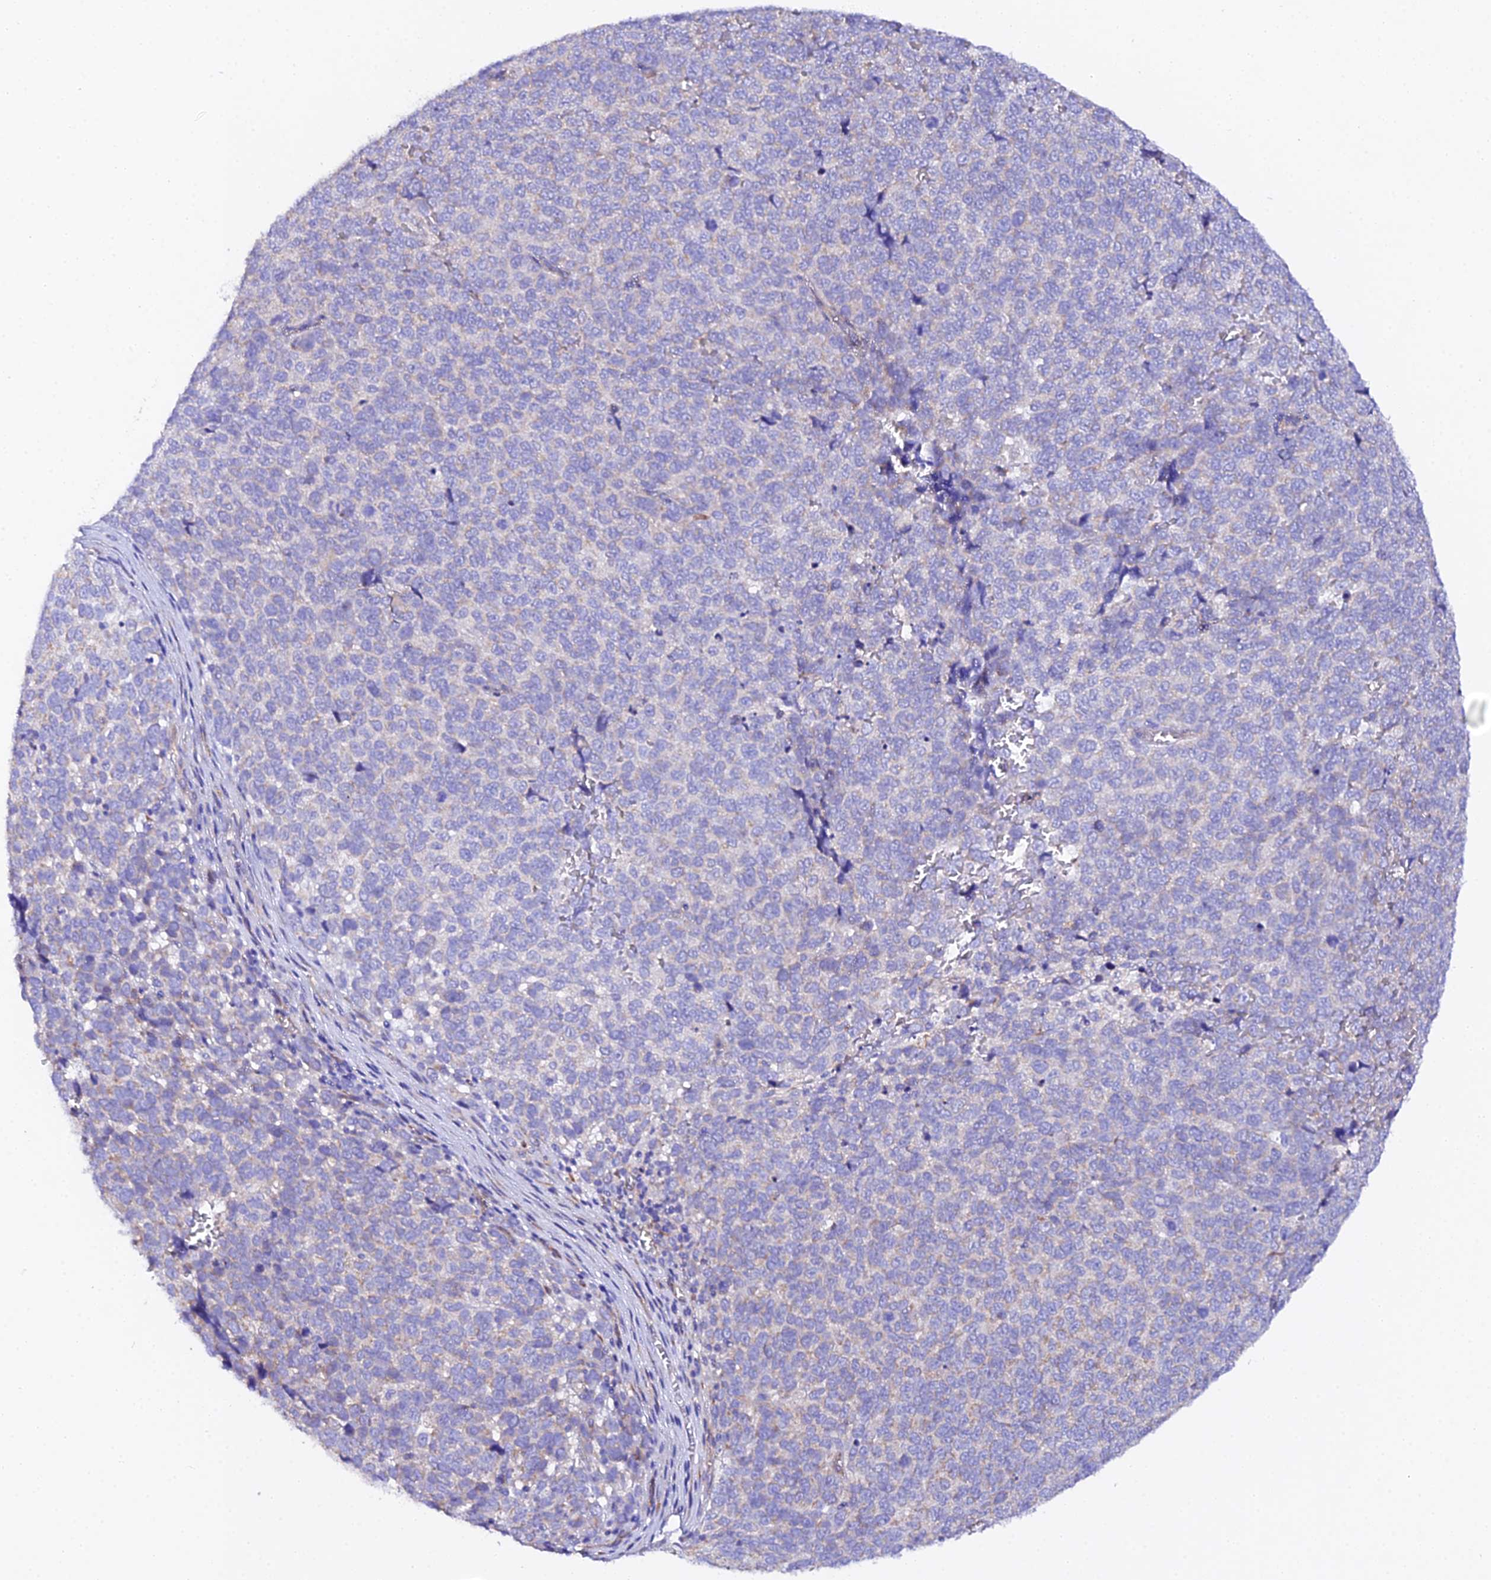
{"staining": {"intensity": "negative", "quantity": "none", "location": "none"}, "tissue": "melanoma", "cell_type": "Tumor cells", "image_type": "cancer", "snomed": [{"axis": "morphology", "description": "Malignant melanoma, NOS"}, {"axis": "topography", "description": "Nose, NOS"}], "caption": "Immunohistochemical staining of melanoma displays no significant staining in tumor cells.", "gene": "CFAP45", "patient": {"sex": "female", "age": 48}}